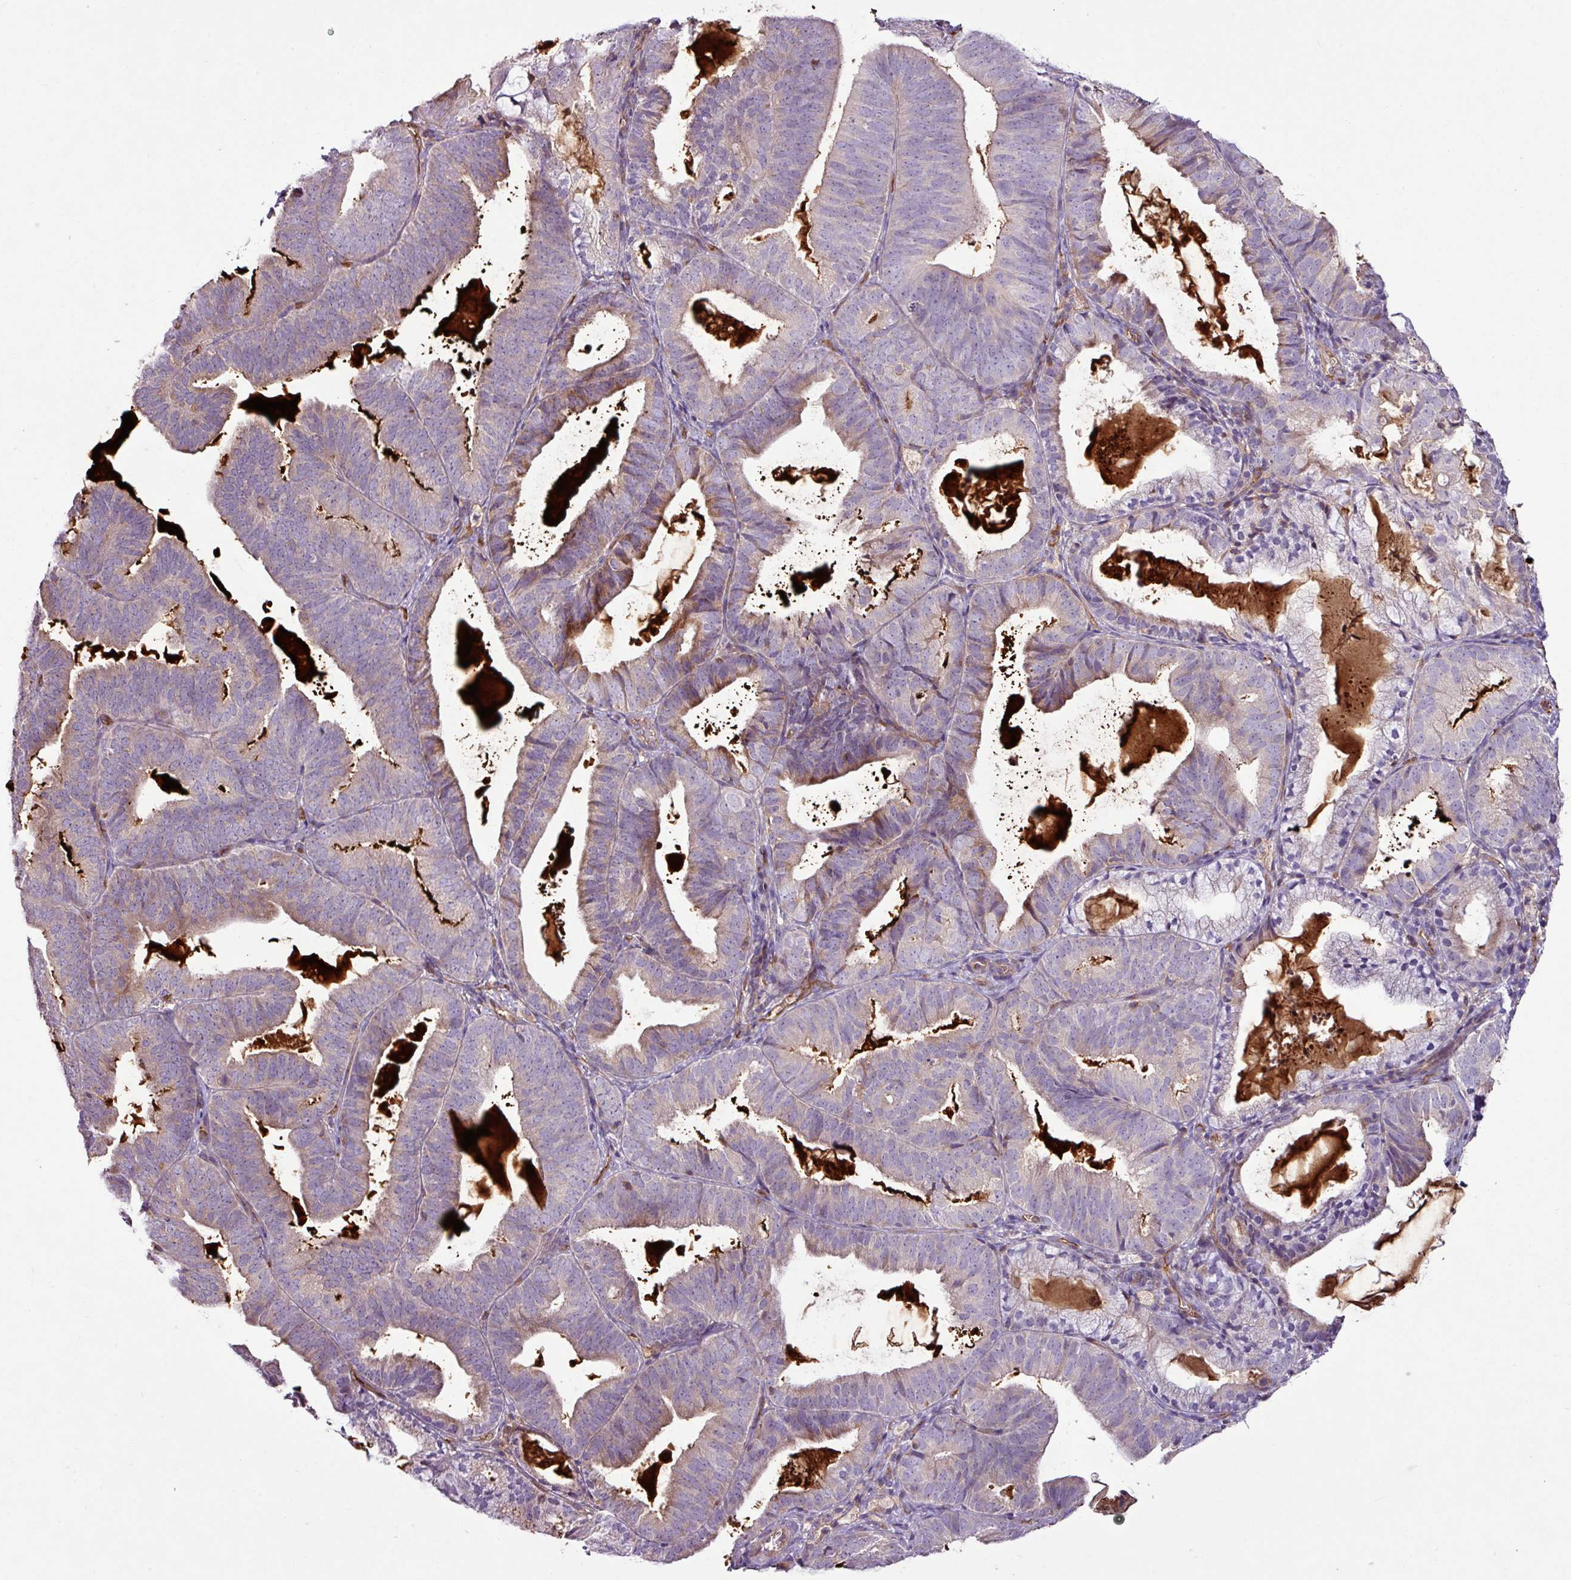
{"staining": {"intensity": "moderate", "quantity": "25%-75%", "location": "cytoplasmic/membranous"}, "tissue": "endometrial cancer", "cell_type": "Tumor cells", "image_type": "cancer", "snomed": [{"axis": "morphology", "description": "Adenocarcinoma, NOS"}, {"axis": "topography", "description": "Endometrium"}], "caption": "The micrograph displays staining of endometrial cancer, revealing moderate cytoplasmic/membranous protein positivity (brown color) within tumor cells.", "gene": "ZNF106", "patient": {"sex": "female", "age": 80}}